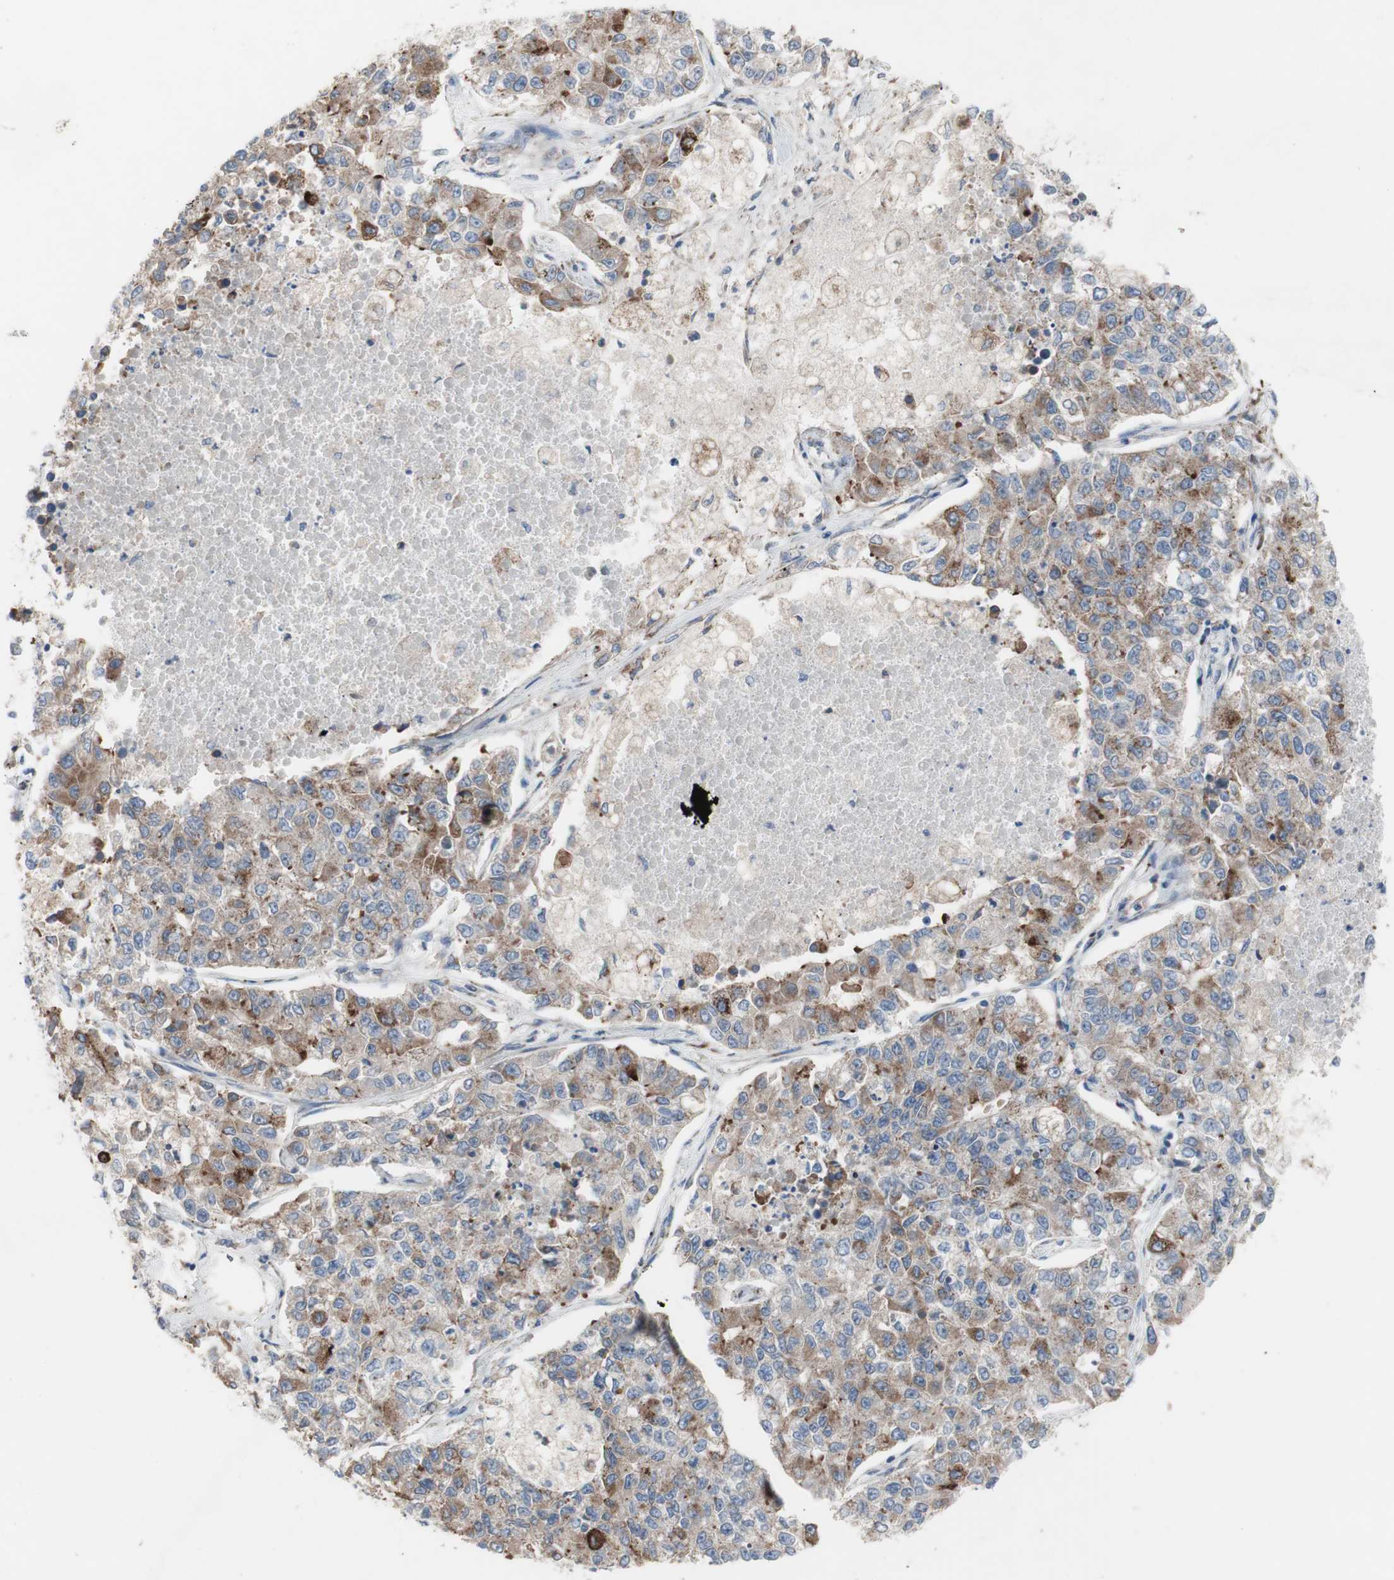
{"staining": {"intensity": "moderate", "quantity": ">75%", "location": "cytoplasmic/membranous"}, "tissue": "lung cancer", "cell_type": "Tumor cells", "image_type": "cancer", "snomed": [{"axis": "morphology", "description": "Adenocarcinoma, NOS"}, {"axis": "topography", "description": "Lung"}], "caption": "A brown stain highlights moderate cytoplasmic/membranous expression of a protein in lung cancer tumor cells. The staining is performed using DAB brown chromogen to label protein expression. The nuclei are counter-stained blue using hematoxylin.", "gene": "TTC14", "patient": {"sex": "male", "age": 49}}